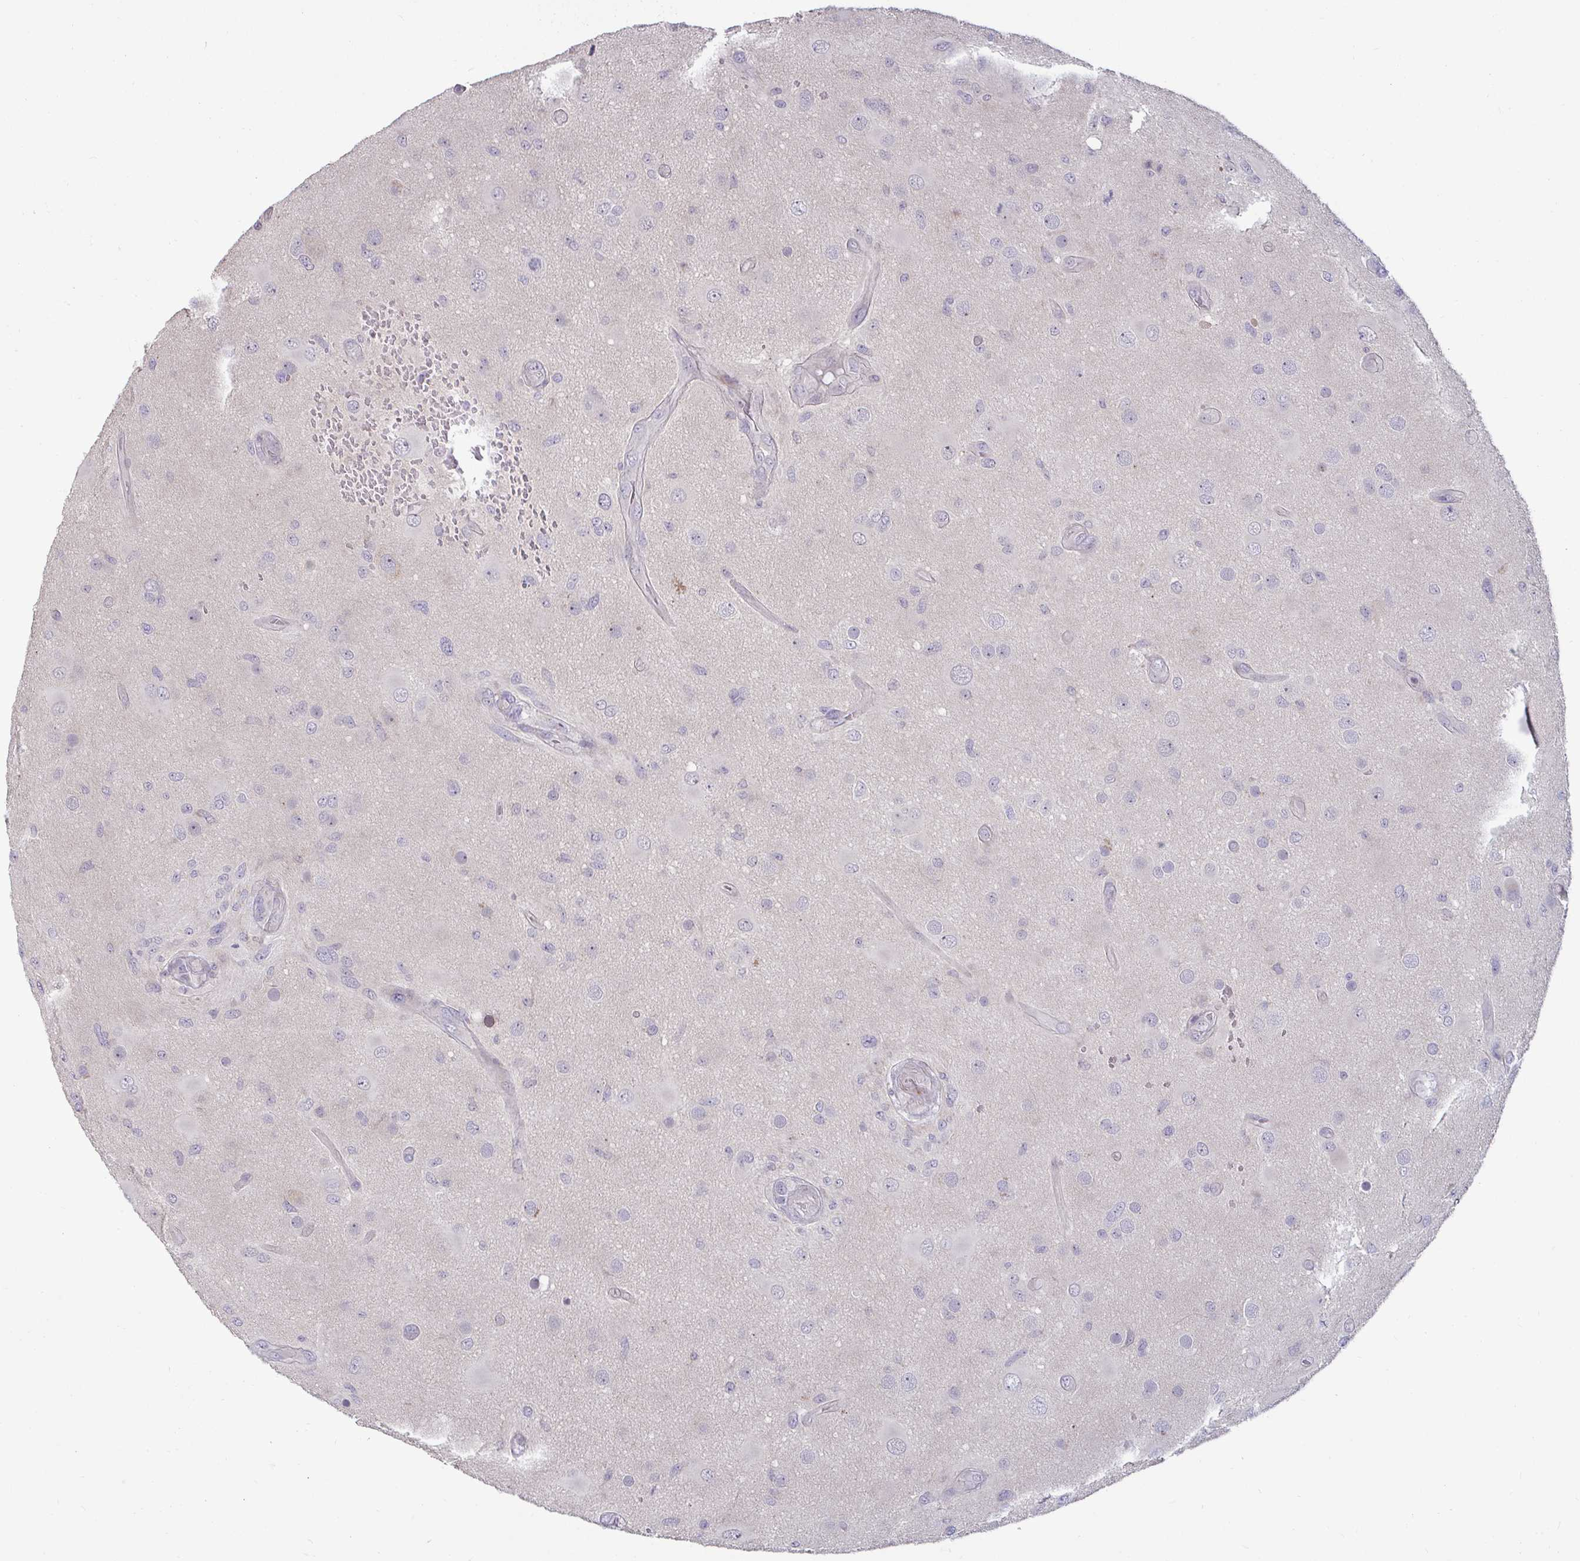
{"staining": {"intensity": "negative", "quantity": "none", "location": "none"}, "tissue": "glioma", "cell_type": "Tumor cells", "image_type": "cancer", "snomed": [{"axis": "morphology", "description": "Glioma, malignant, High grade"}, {"axis": "topography", "description": "Brain"}], "caption": "Image shows no protein positivity in tumor cells of malignant high-grade glioma tissue.", "gene": "GSTM1", "patient": {"sex": "male", "age": 53}}